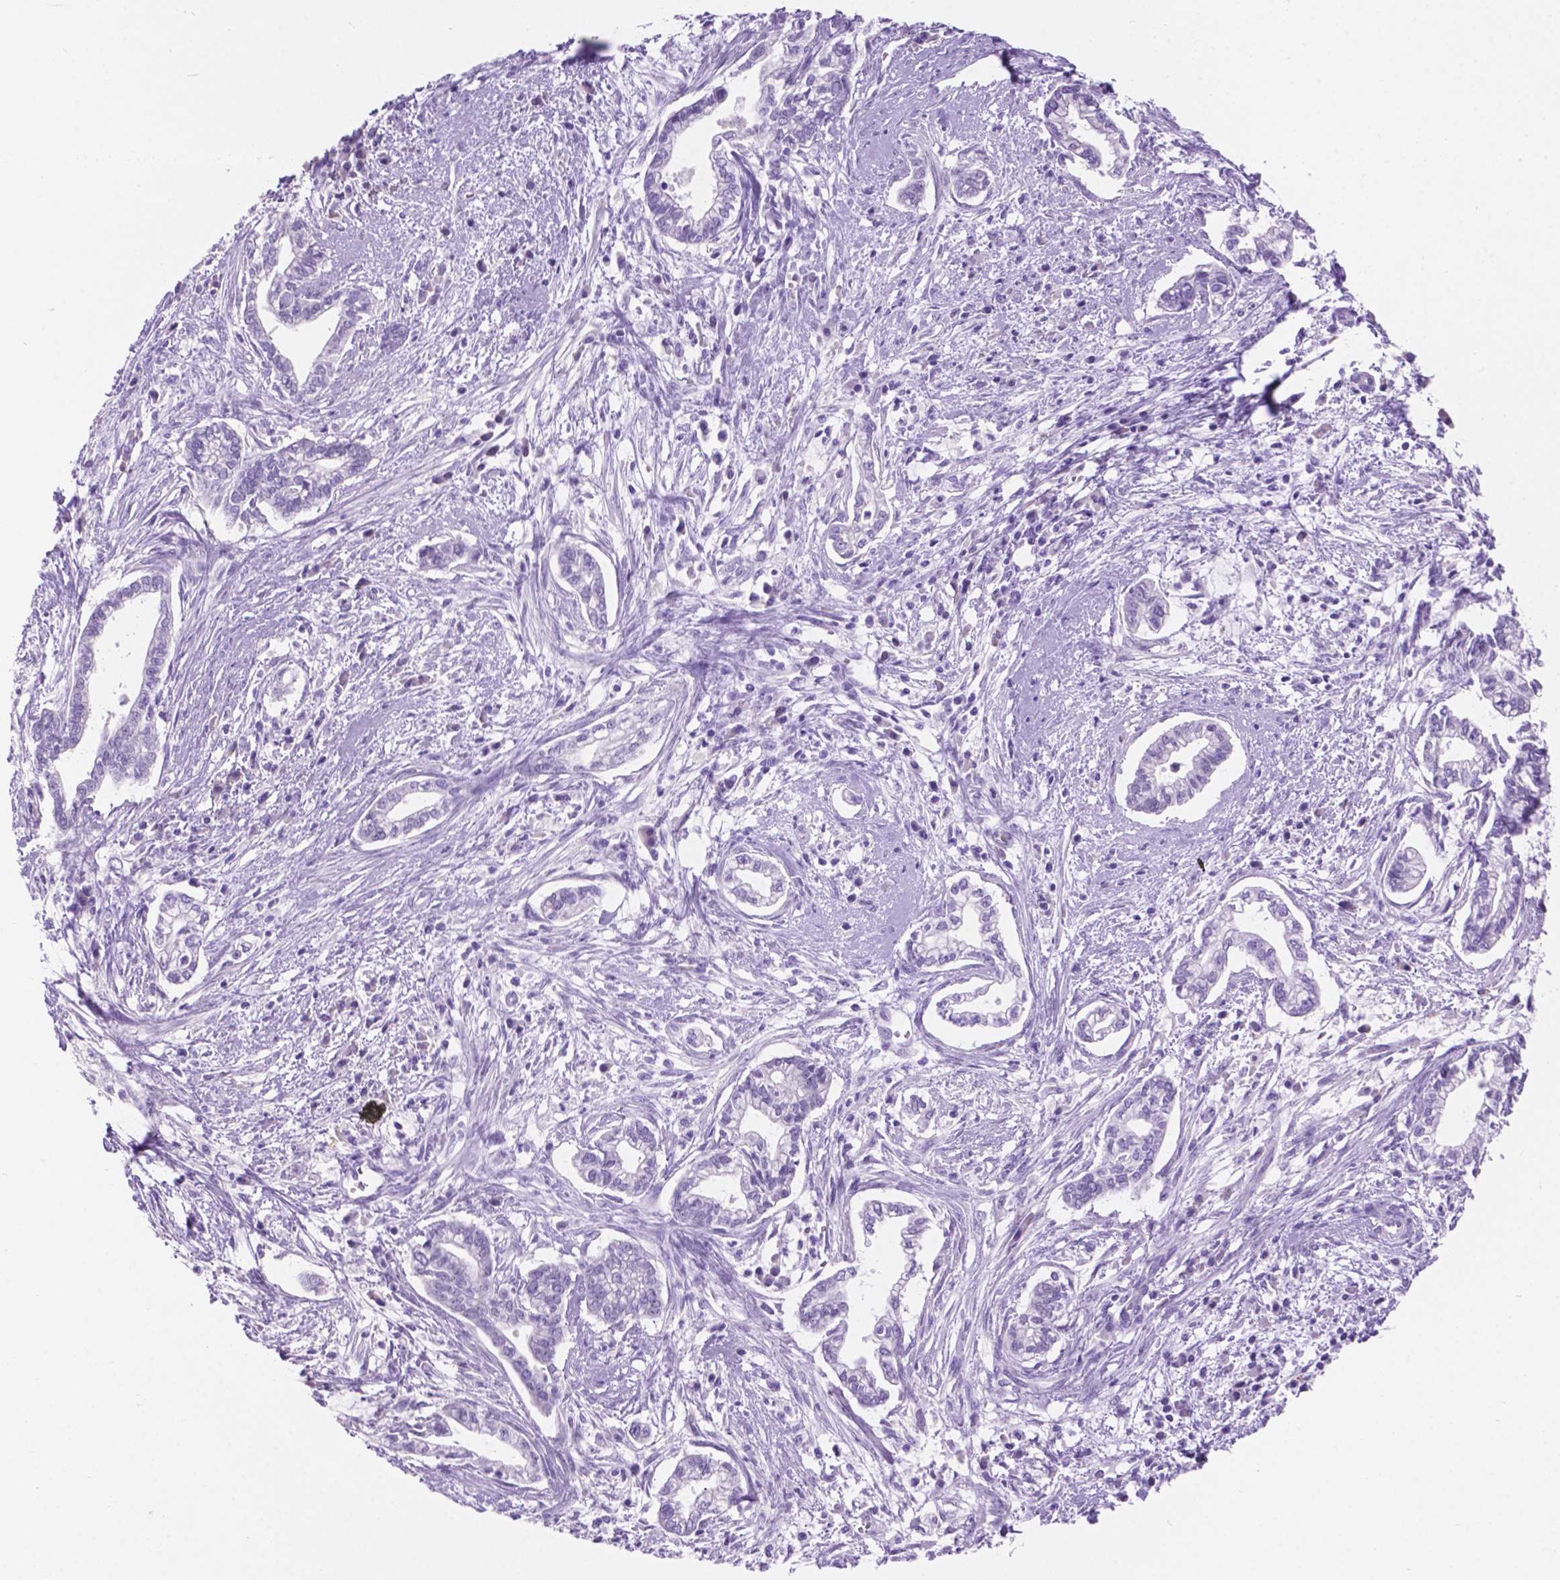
{"staining": {"intensity": "negative", "quantity": "none", "location": "none"}, "tissue": "cervical cancer", "cell_type": "Tumor cells", "image_type": "cancer", "snomed": [{"axis": "morphology", "description": "Adenocarcinoma, NOS"}, {"axis": "topography", "description": "Cervix"}], "caption": "Micrograph shows no significant protein positivity in tumor cells of adenocarcinoma (cervical).", "gene": "GRIN2B", "patient": {"sex": "female", "age": 62}}